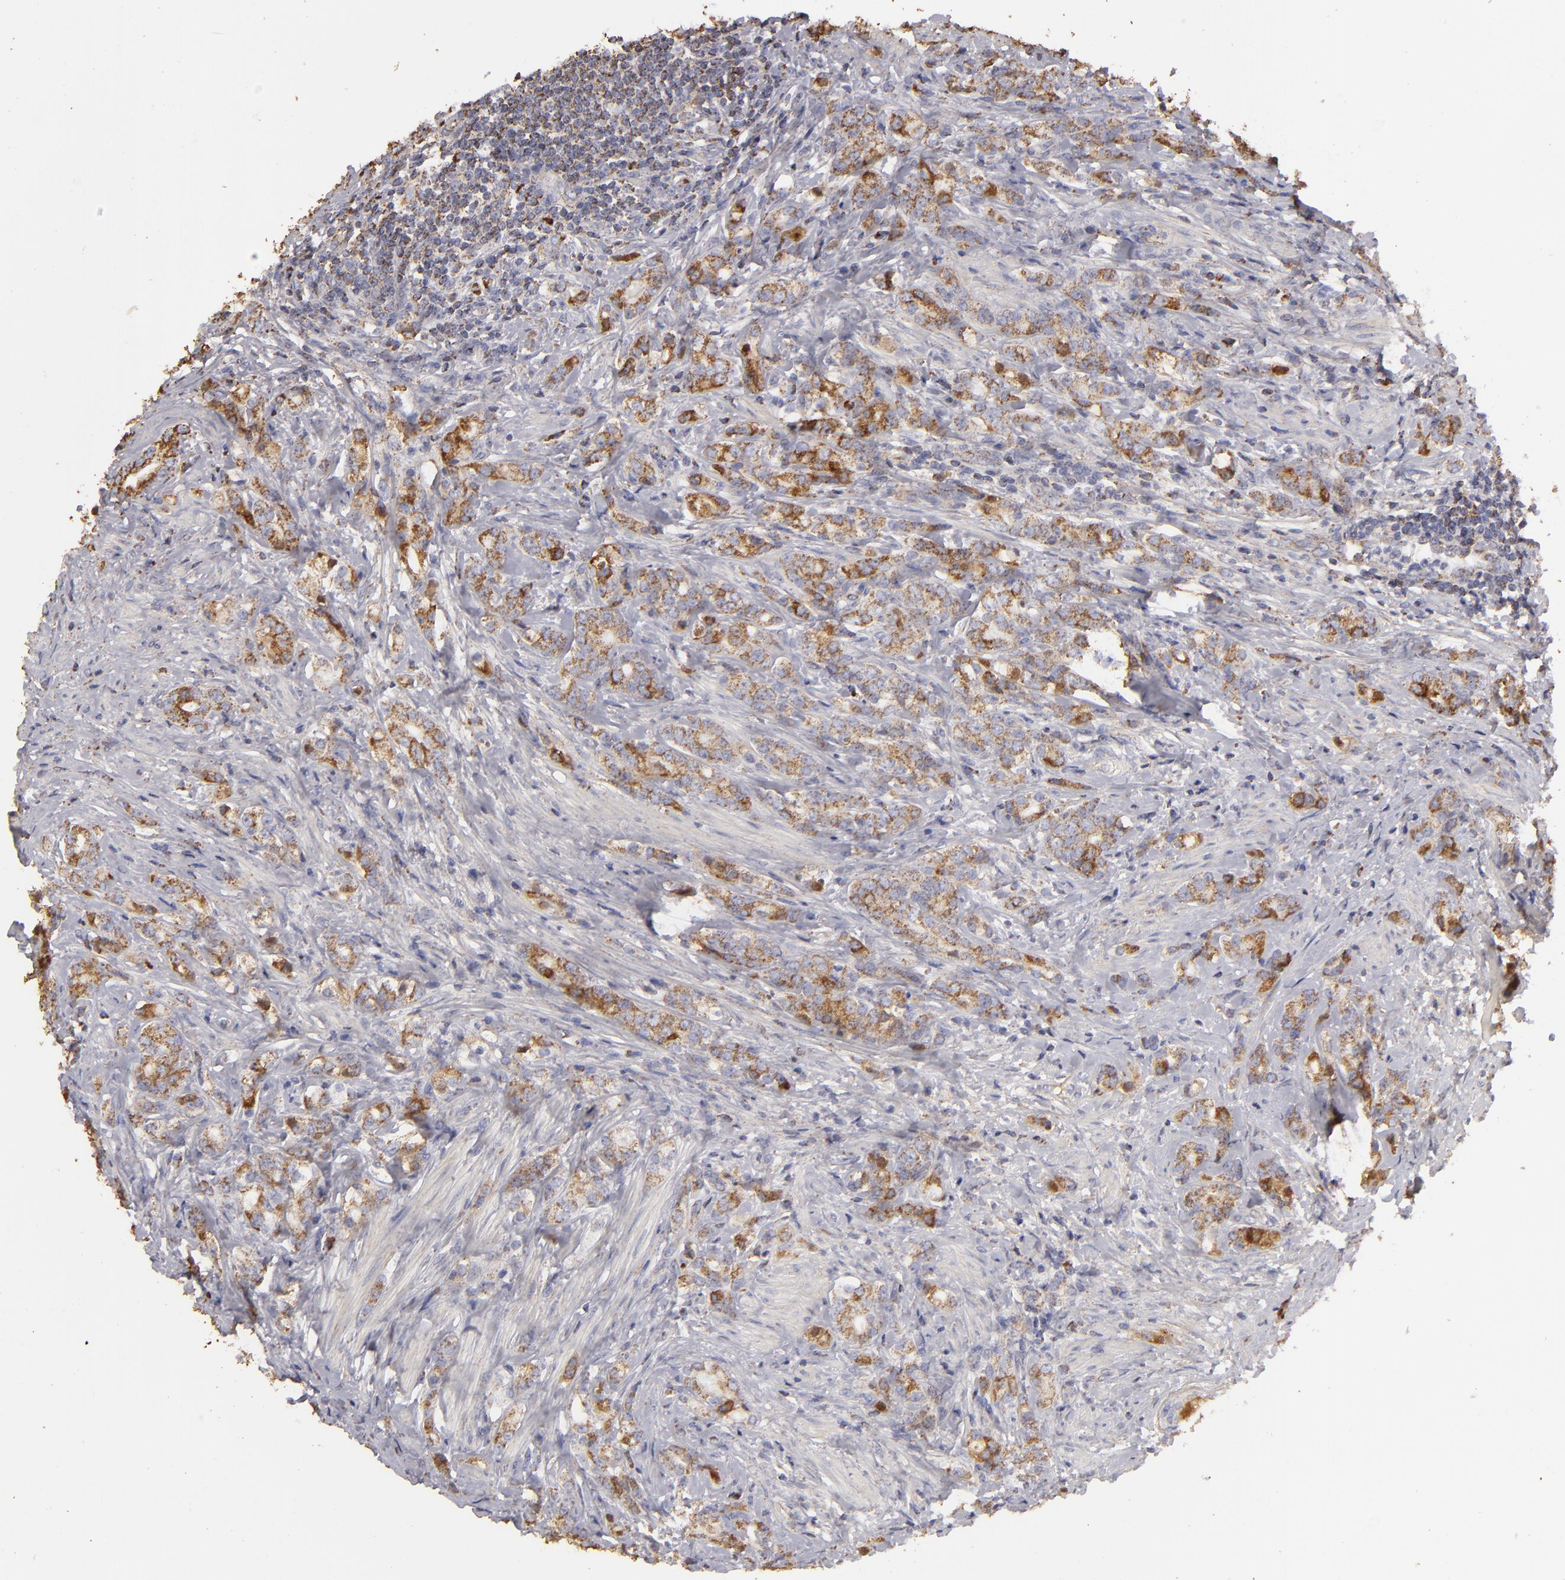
{"staining": {"intensity": "moderate", "quantity": ">75%", "location": "cytoplasmic/membranous"}, "tissue": "prostate cancer", "cell_type": "Tumor cells", "image_type": "cancer", "snomed": [{"axis": "morphology", "description": "Adenocarcinoma, Medium grade"}, {"axis": "topography", "description": "Prostate"}], "caption": "This histopathology image exhibits medium-grade adenocarcinoma (prostate) stained with IHC to label a protein in brown. The cytoplasmic/membranous of tumor cells show moderate positivity for the protein. Nuclei are counter-stained blue.", "gene": "CFB", "patient": {"sex": "male", "age": 59}}